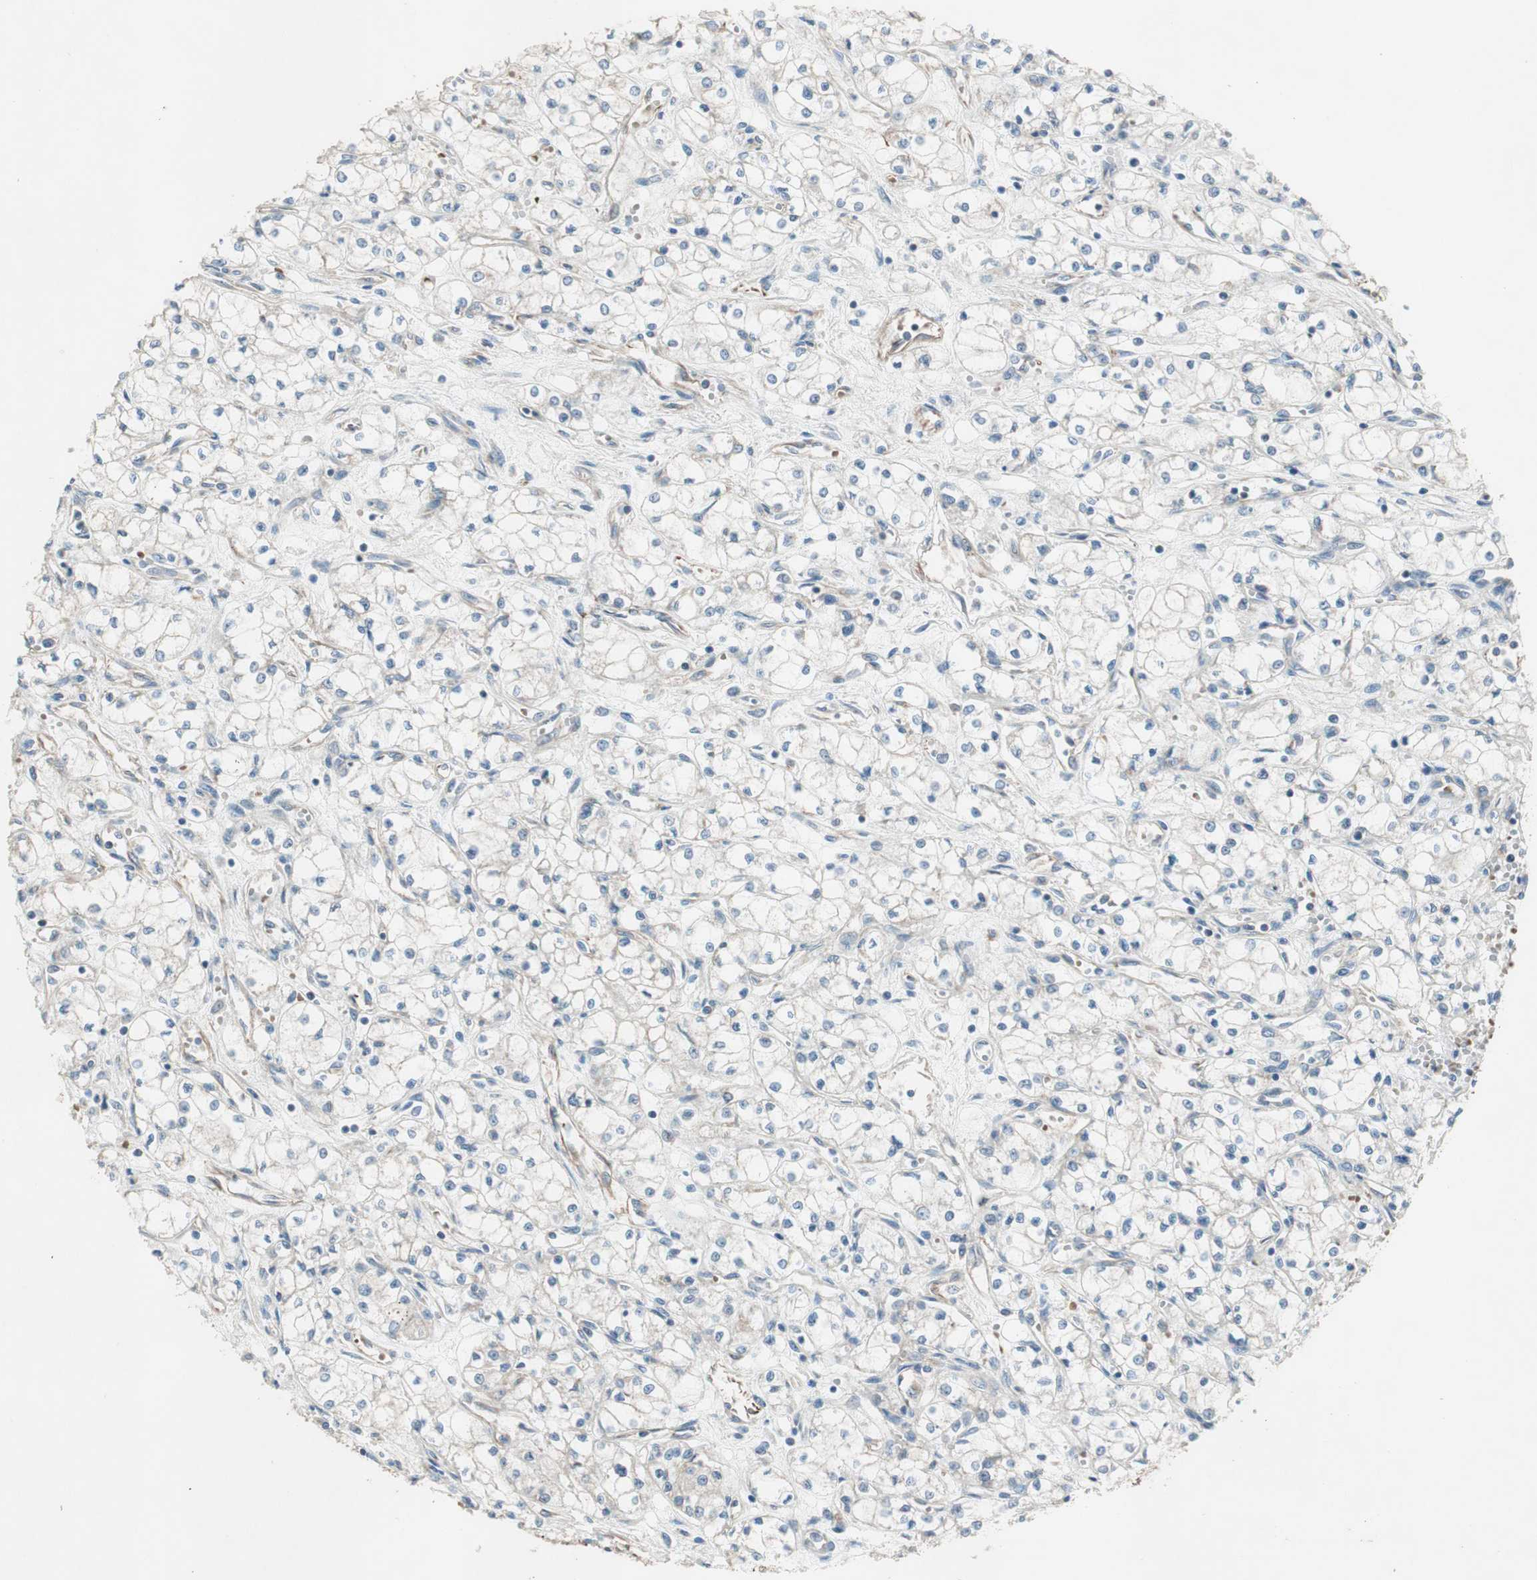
{"staining": {"intensity": "negative", "quantity": "none", "location": "none"}, "tissue": "renal cancer", "cell_type": "Tumor cells", "image_type": "cancer", "snomed": [{"axis": "morphology", "description": "Normal tissue, NOS"}, {"axis": "morphology", "description": "Adenocarcinoma, NOS"}, {"axis": "topography", "description": "Kidney"}], "caption": "Tumor cells show no significant protein staining in adenocarcinoma (renal).", "gene": "SRCIN1", "patient": {"sex": "male", "age": 59}}